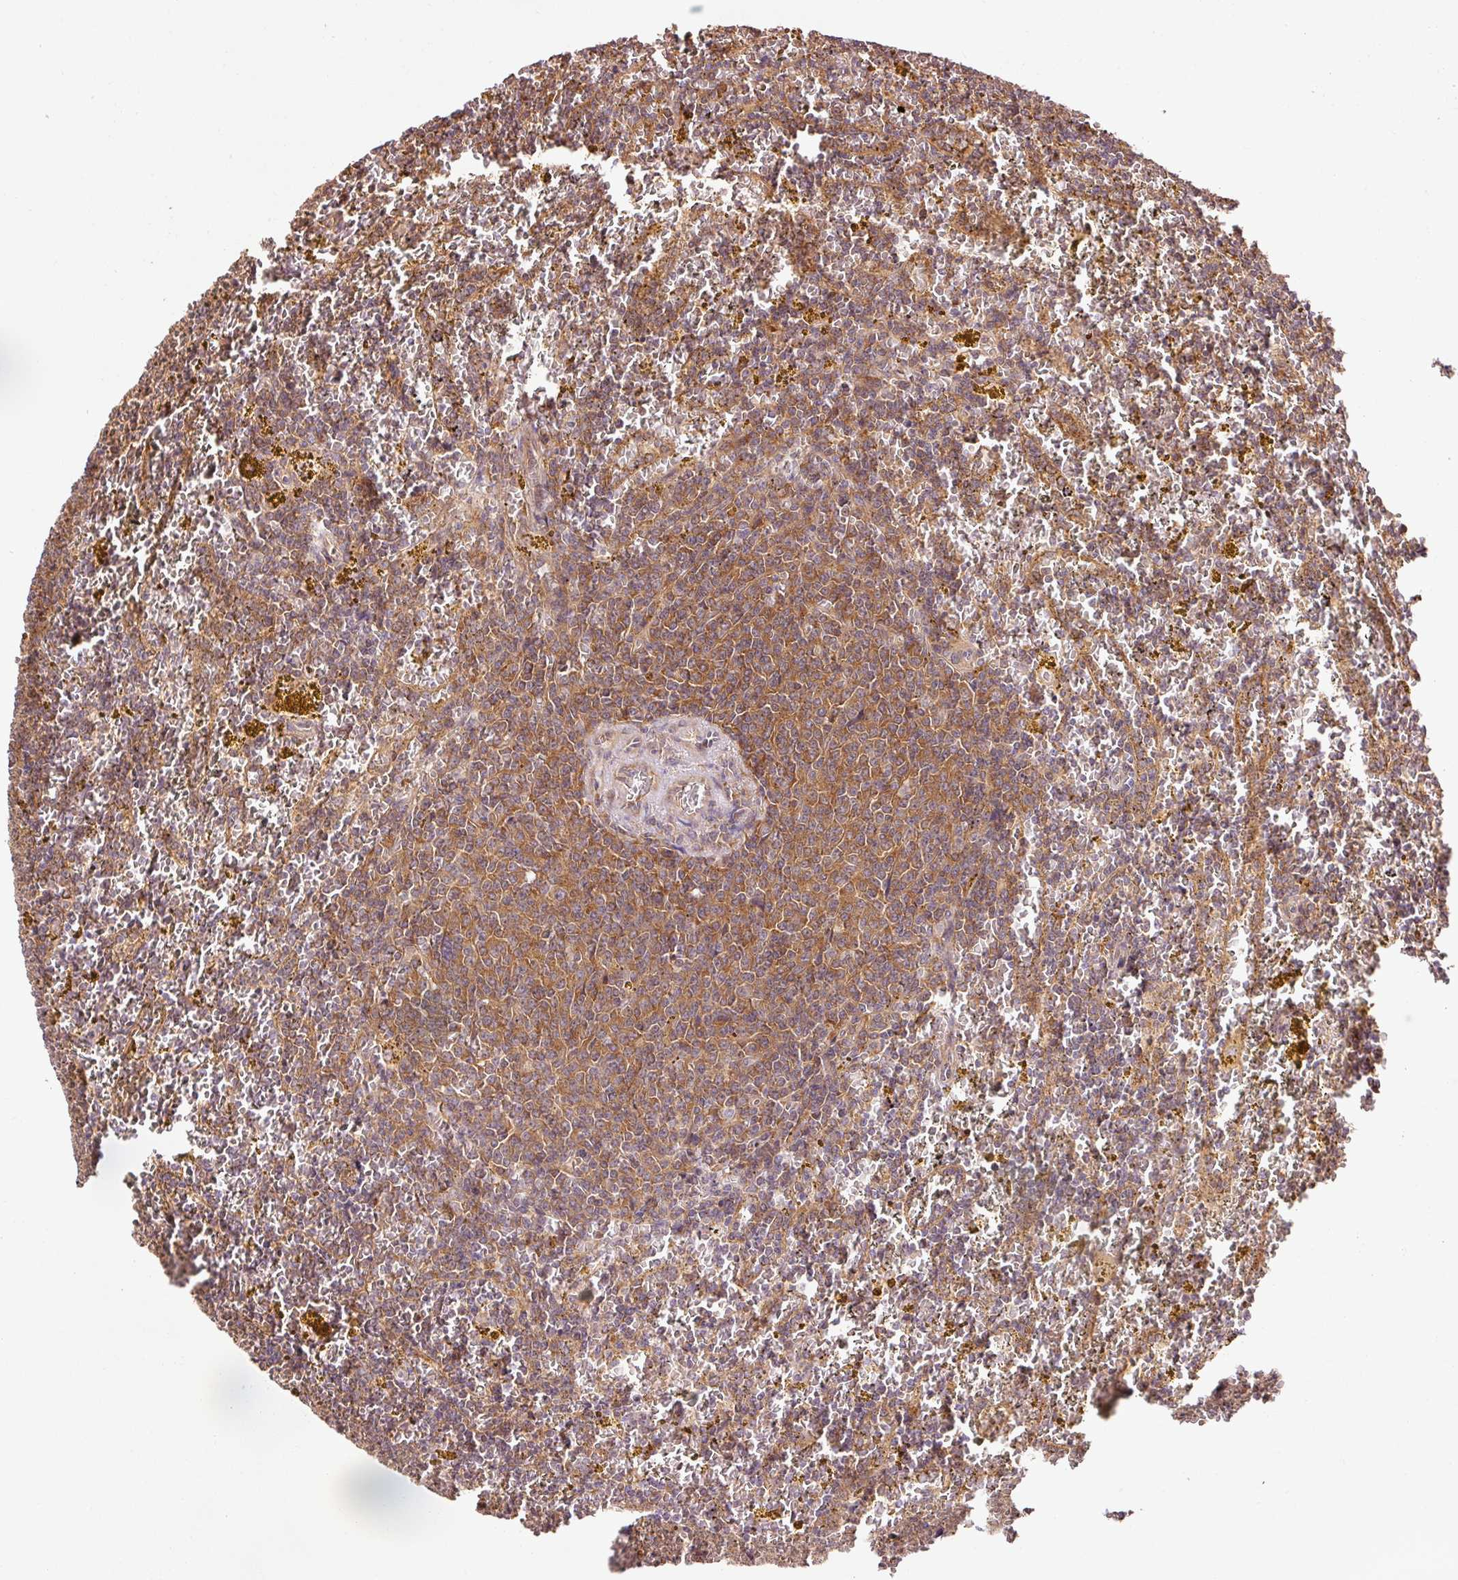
{"staining": {"intensity": "moderate", "quantity": ">75%", "location": "cytoplasmic/membranous"}, "tissue": "lymphoma", "cell_type": "Tumor cells", "image_type": "cancer", "snomed": [{"axis": "morphology", "description": "Malignant lymphoma, non-Hodgkin's type, Low grade"}, {"axis": "topography", "description": "Spleen"}, {"axis": "topography", "description": "Lymph node"}], "caption": "This photomicrograph exhibits low-grade malignant lymphoma, non-Hodgkin's type stained with immunohistochemistry to label a protein in brown. The cytoplasmic/membranous of tumor cells show moderate positivity for the protein. Nuclei are counter-stained blue.", "gene": "PDAP1", "patient": {"sex": "female", "age": 66}}